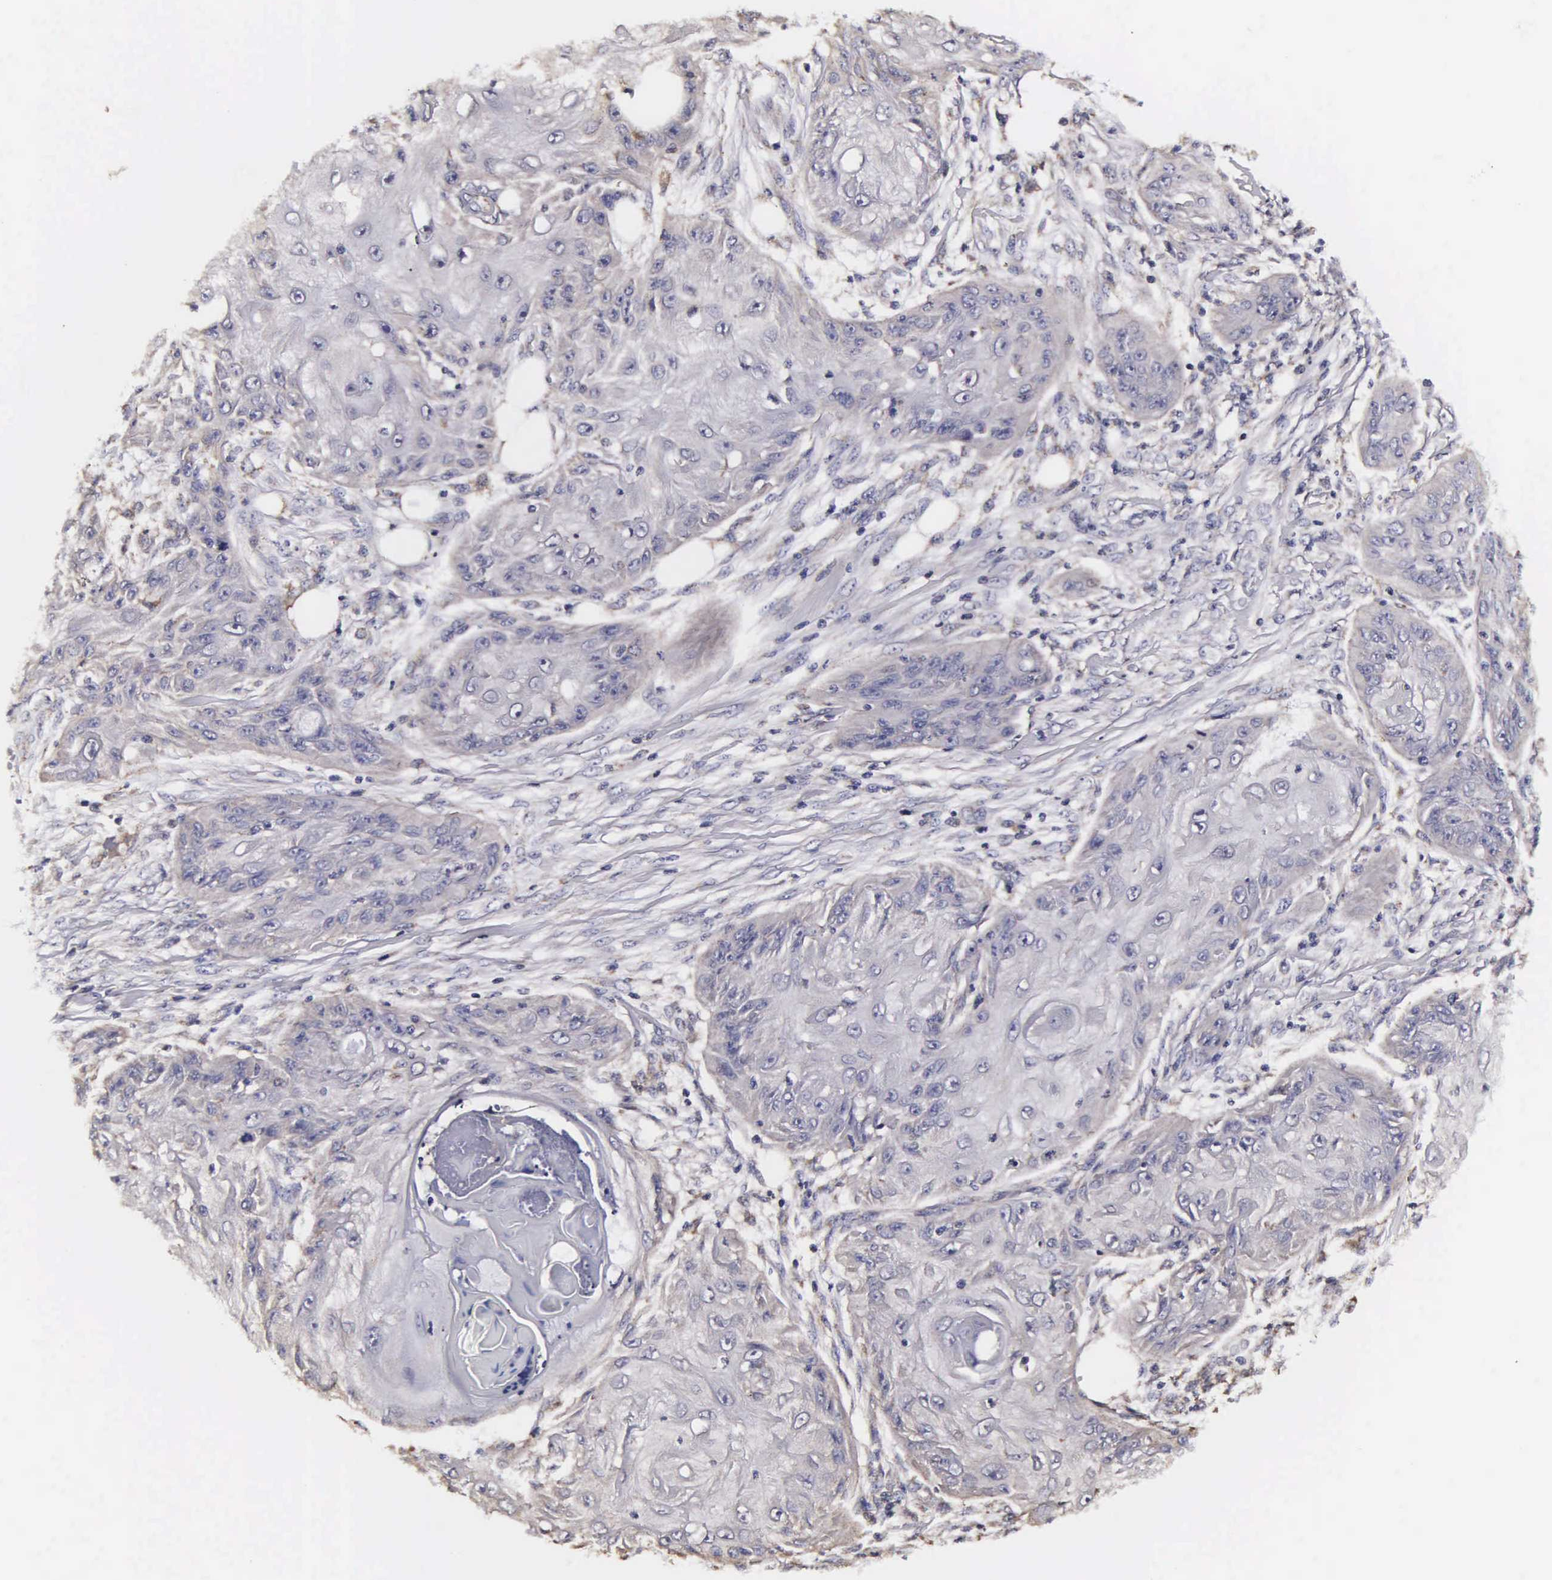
{"staining": {"intensity": "weak", "quantity": "25%-75%", "location": "cytoplasmic/membranous"}, "tissue": "skin cancer", "cell_type": "Tumor cells", "image_type": "cancer", "snomed": [{"axis": "morphology", "description": "Squamous cell carcinoma, NOS"}, {"axis": "topography", "description": "Skin"}], "caption": "The image displays immunohistochemical staining of skin squamous cell carcinoma. There is weak cytoplasmic/membranous positivity is present in about 25%-75% of tumor cells.", "gene": "PSMA3", "patient": {"sex": "female", "age": 88}}